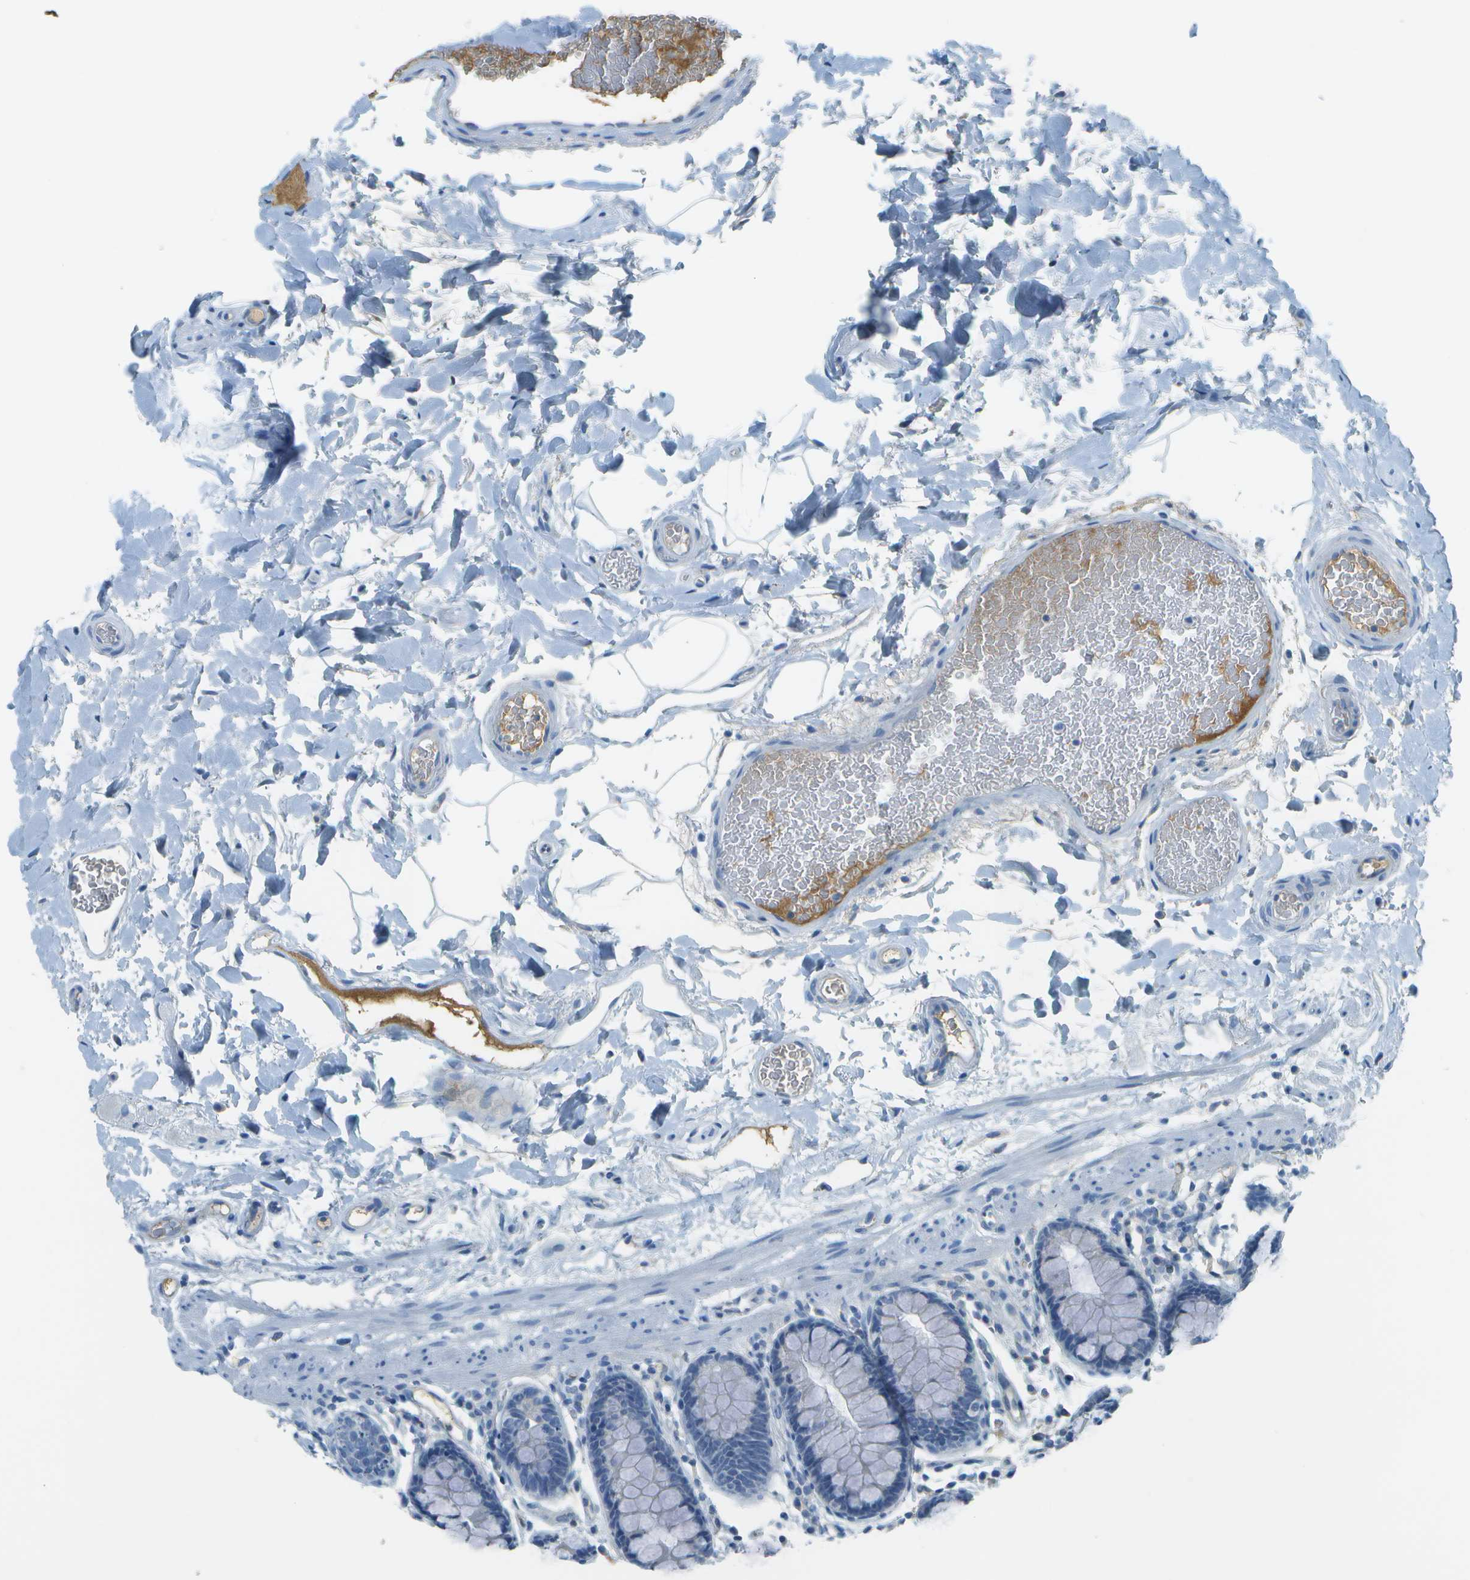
{"staining": {"intensity": "negative", "quantity": "none", "location": "none"}, "tissue": "colon", "cell_type": "Endothelial cells", "image_type": "normal", "snomed": [{"axis": "morphology", "description": "Normal tissue, NOS"}, {"axis": "topography", "description": "Colon"}], "caption": "IHC histopathology image of normal colon: colon stained with DAB demonstrates no significant protein expression in endothelial cells. The staining is performed using DAB brown chromogen with nuclei counter-stained in using hematoxylin.", "gene": "C1S", "patient": {"sex": "female", "age": 80}}